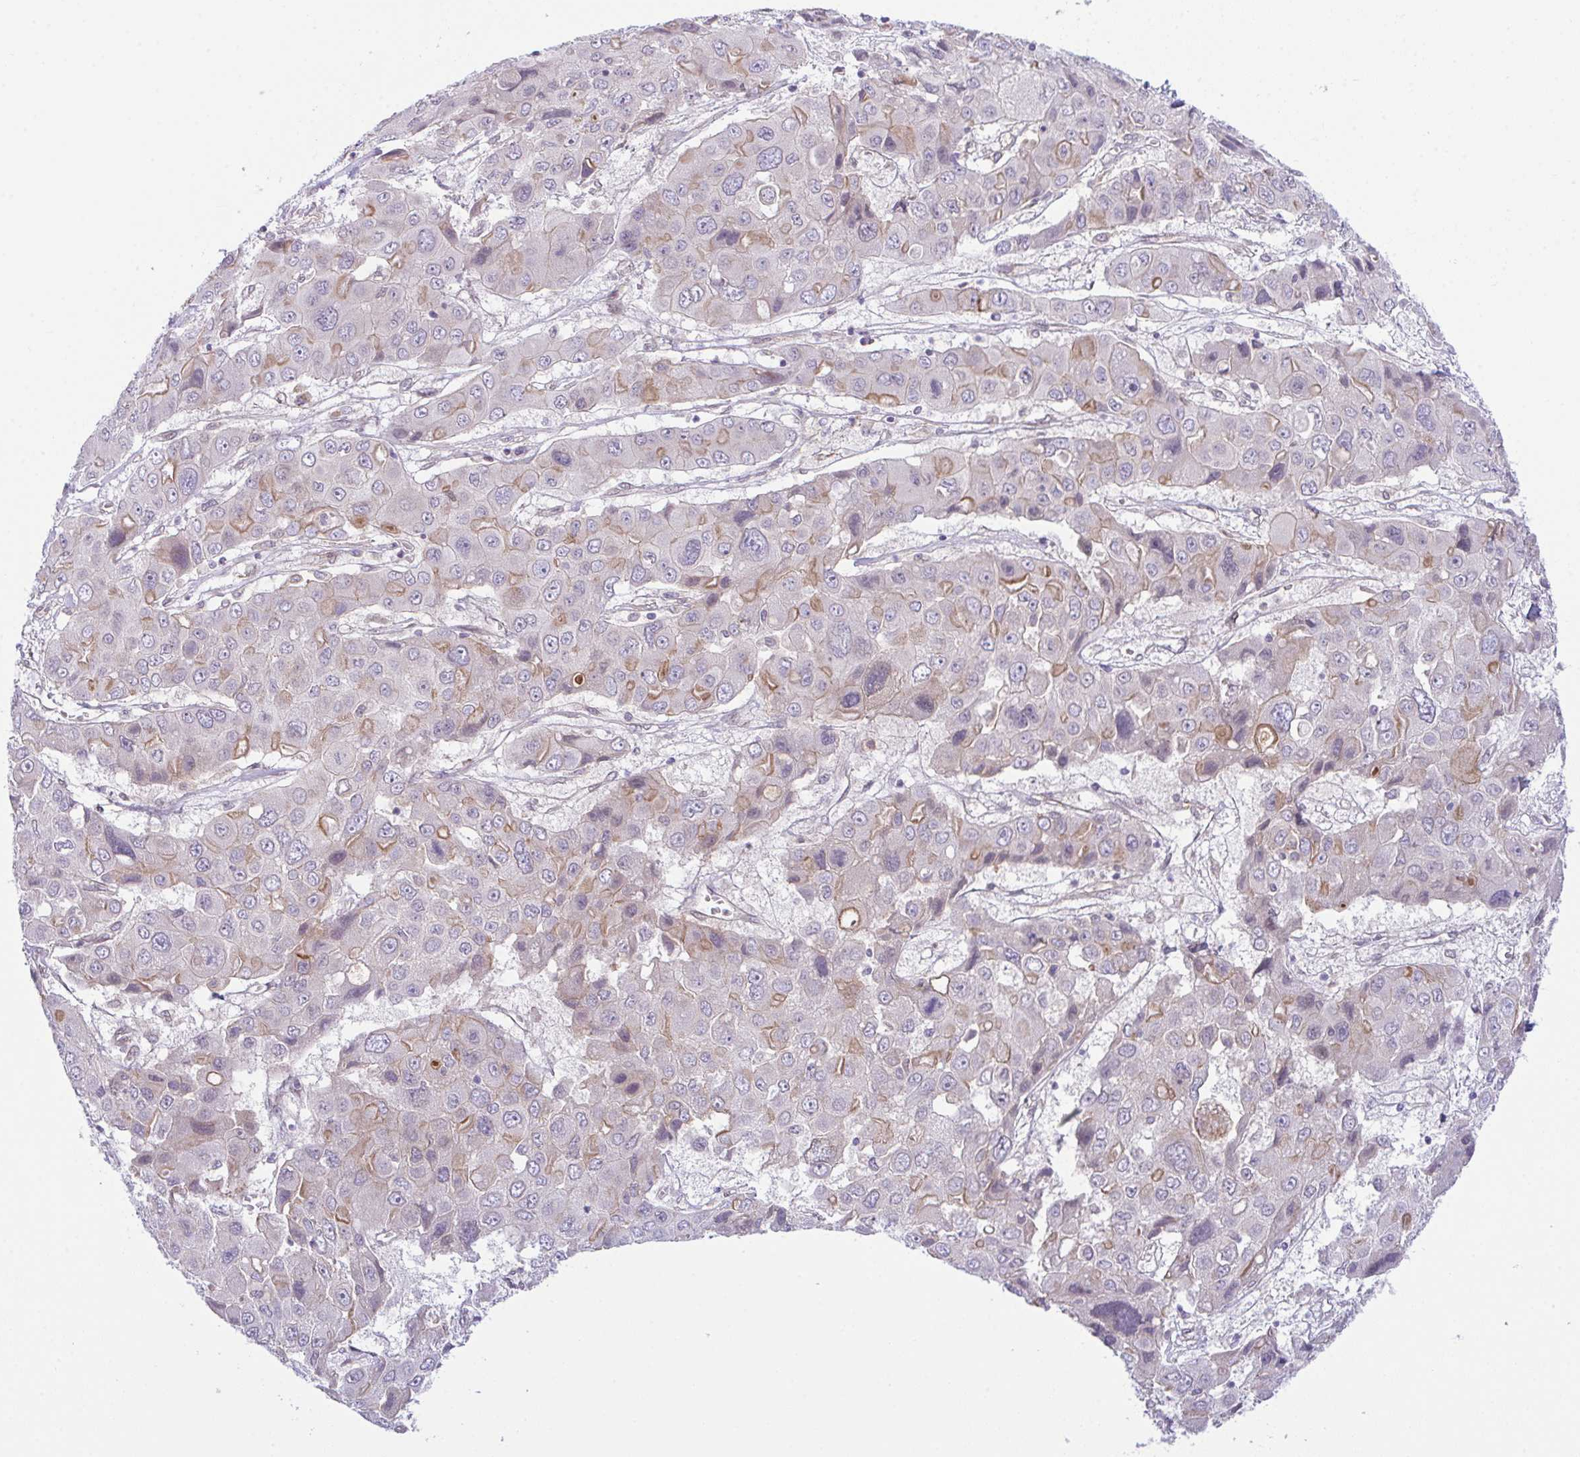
{"staining": {"intensity": "weak", "quantity": "<25%", "location": "cytoplasmic/membranous"}, "tissue": "liver cancer", "cell_type": "Tumor cells", "image_type": "cancer", "snomed": [{"axis": "morphology", "description": "Cholangiocarcinoma"}, {"axis": "topography", "description": "Liver"}], "caption": "An immunohistochemistry image of liver cancer is shown. There is no staining in tumor cells of liver cancer.", "gene": "ZBED3", "patient": {"sex": "male", "age": 67}}